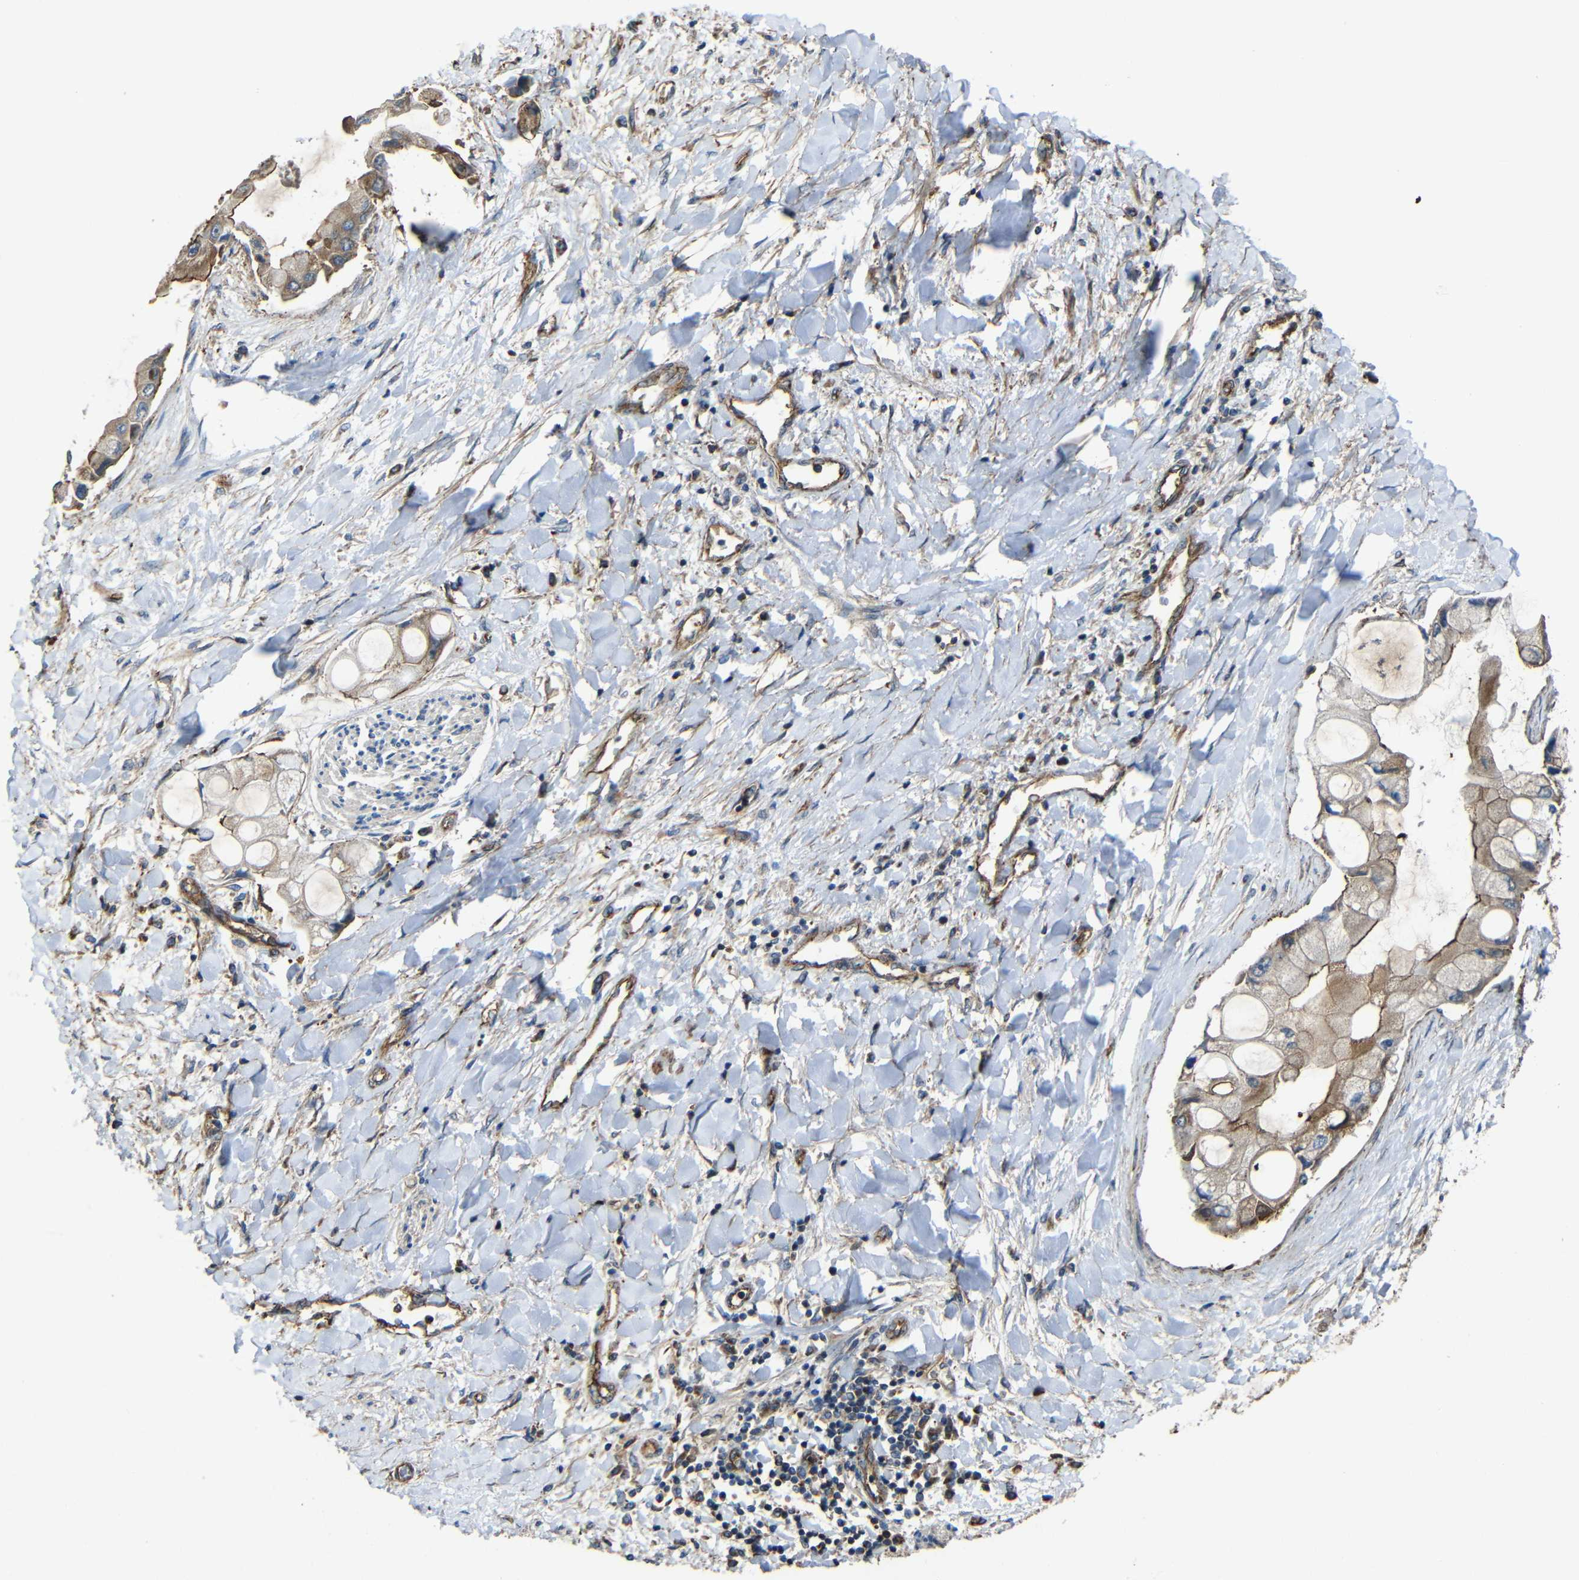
{"staining": {"intensity": "strong", "quantity": "25%-75%", "location": "cytoplasmic/membranous"}, "tissue": "liver cancer", "cell_type": "Tumor cells", "image_type": "cancer", "snomed": [{"axis": "morphology", "description": "Cholangiocarcinoma"}, {"axis": "topography", "description": "Liver"}], "caption": "Liver cancer was stained to show a protein in brown. There is high levels of strong cytoplasmic/membranous expression in approximately 25%-75% of tumor cells. (Brightfield microscopy of DAB IHC at high magnification).", "gene": "PTCH1", "patient": {"sex": "male", "age": 50}}